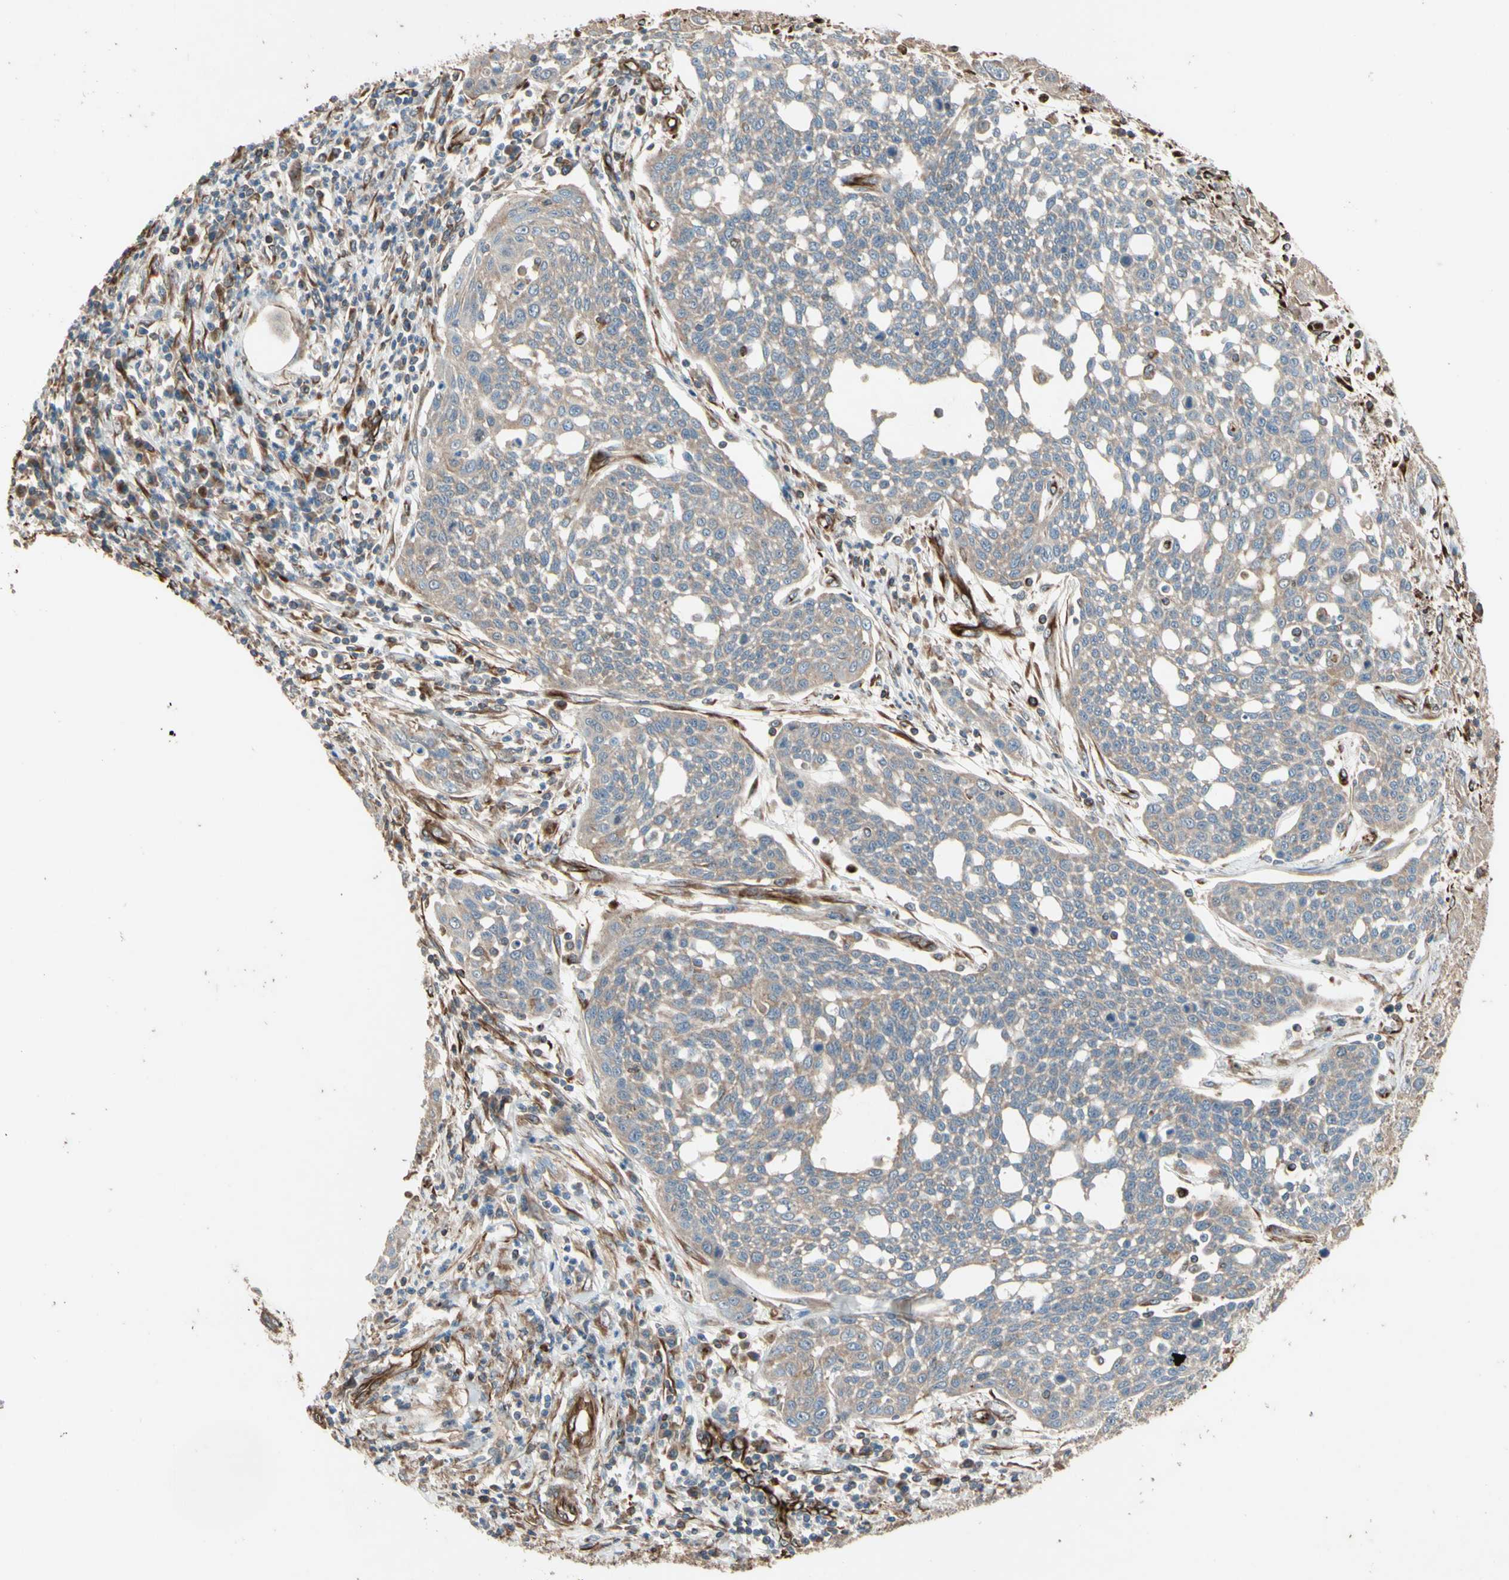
{"staining": {"intensity": "weak", "quantity": "25%-75%", "location": "cytoplasmic/membranous"}, "tissue": "cervical cancer", "cell_type": "Tumor cells", "image_type": "cancer", "snomed": [{"axis": "morphology", "description": "Squamous cell carcinoma, NOS"}, {"axis": "topography", "description": "Cervix"}], "caption": "Immunohistochemical staining of cervical cancer displays low levels of weak cytoplasmic/membranous protein staining in approximately 25%-75% of tumor cells.", "gene": "TRAF2", "patient": {"sex": "female", "age": 34}}